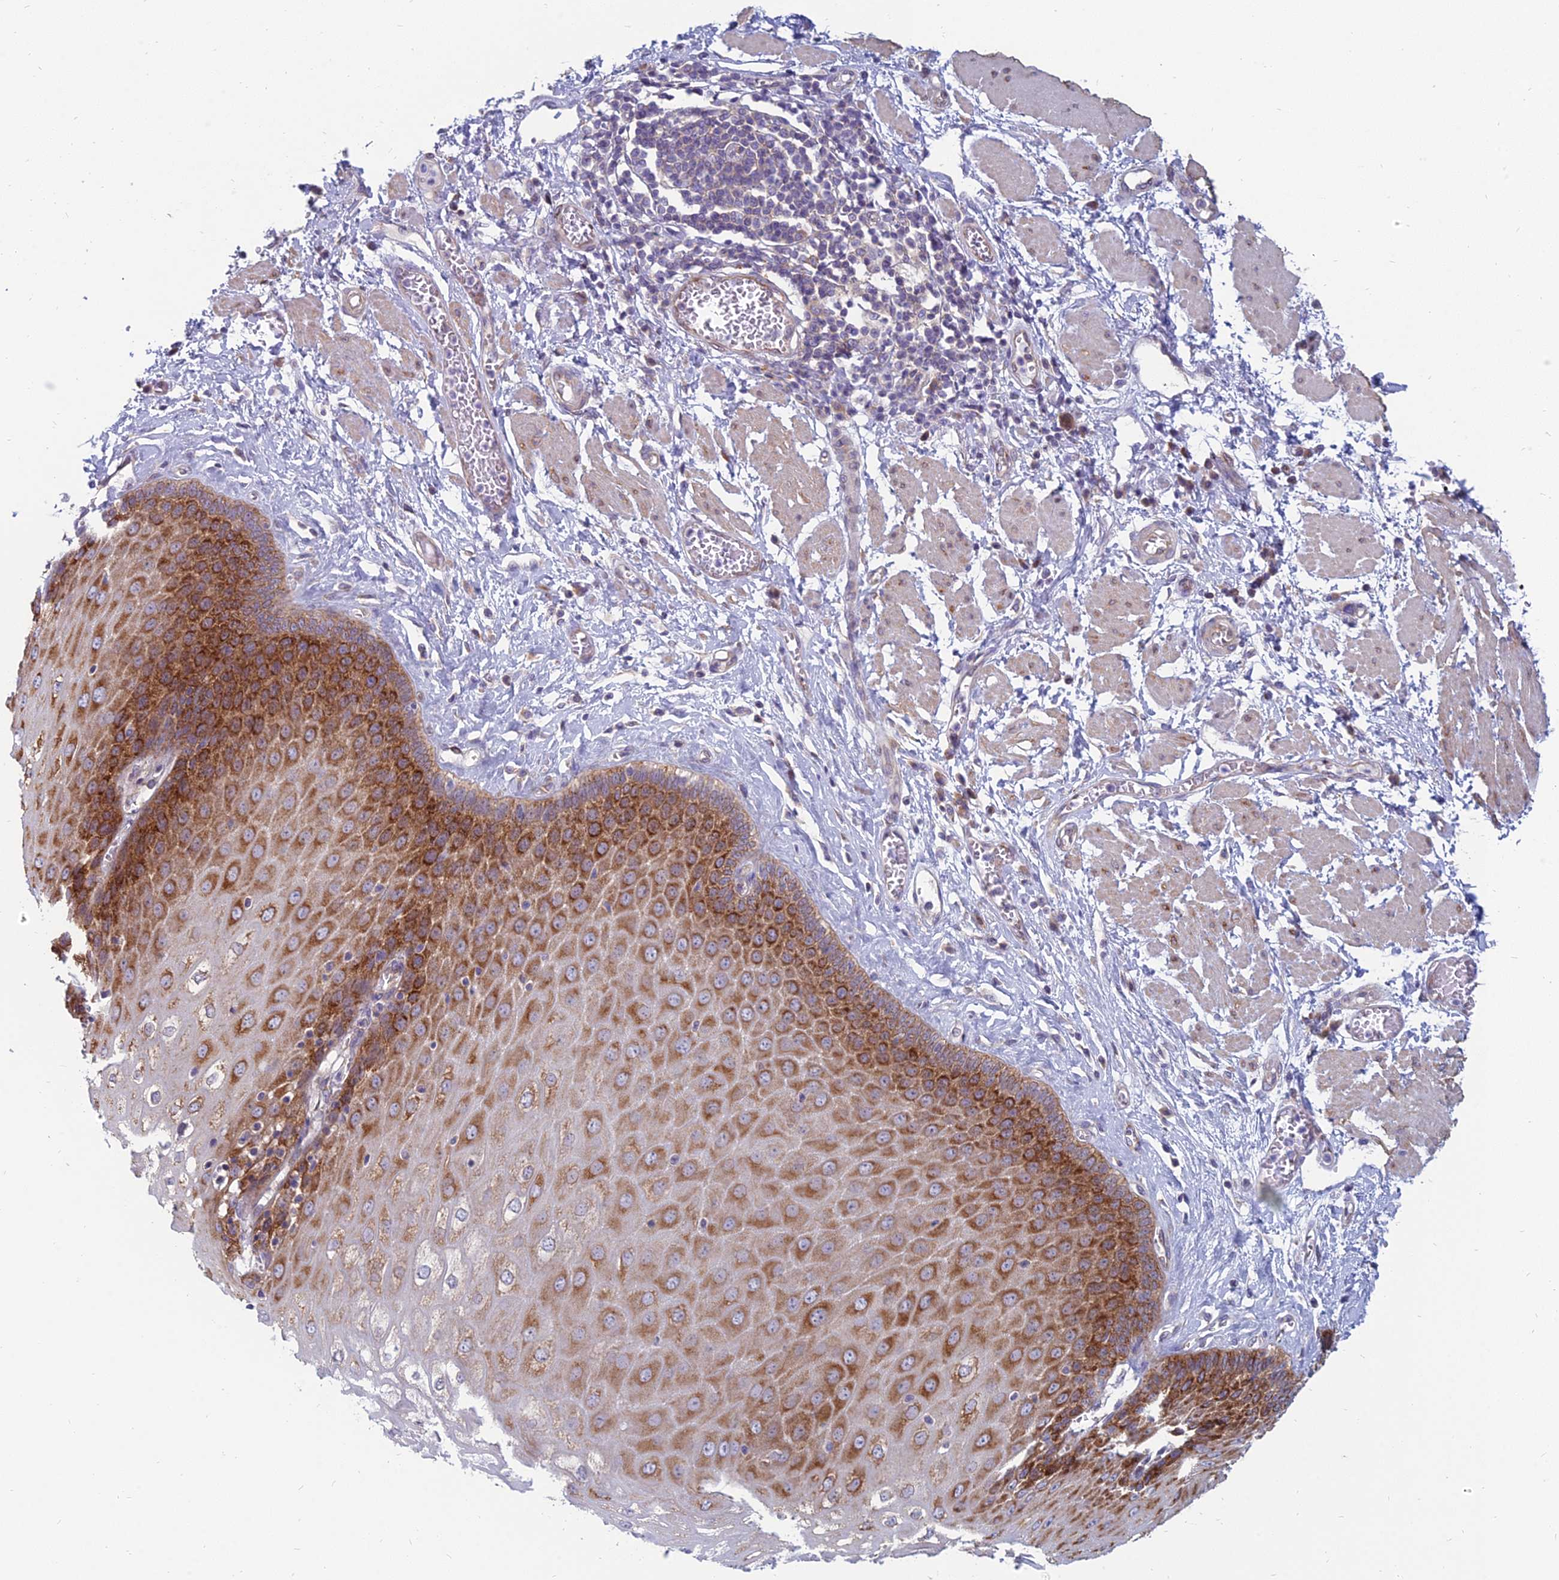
{"staining": {"intensity": "strong", "quantity": ">75%", "location": "cytoplasmic/membranous"}, "tissue": "esophagus", "cell_type": "Squamous epithelial cells", "image_type": "normal", "snomed": [{"axis": "morphology", "description": "Normal tissue, NOS"}, {"axis": "topography", "description": "Esophagus"}], "caption": "Brown immunohistochemical staining in benign esophagus shows strong cytoplasmic/membranous positivity in about >75% of squamous epithelial cells.", "gene": "TXLNA", "patient": {"sex": "male", "age": 60}}